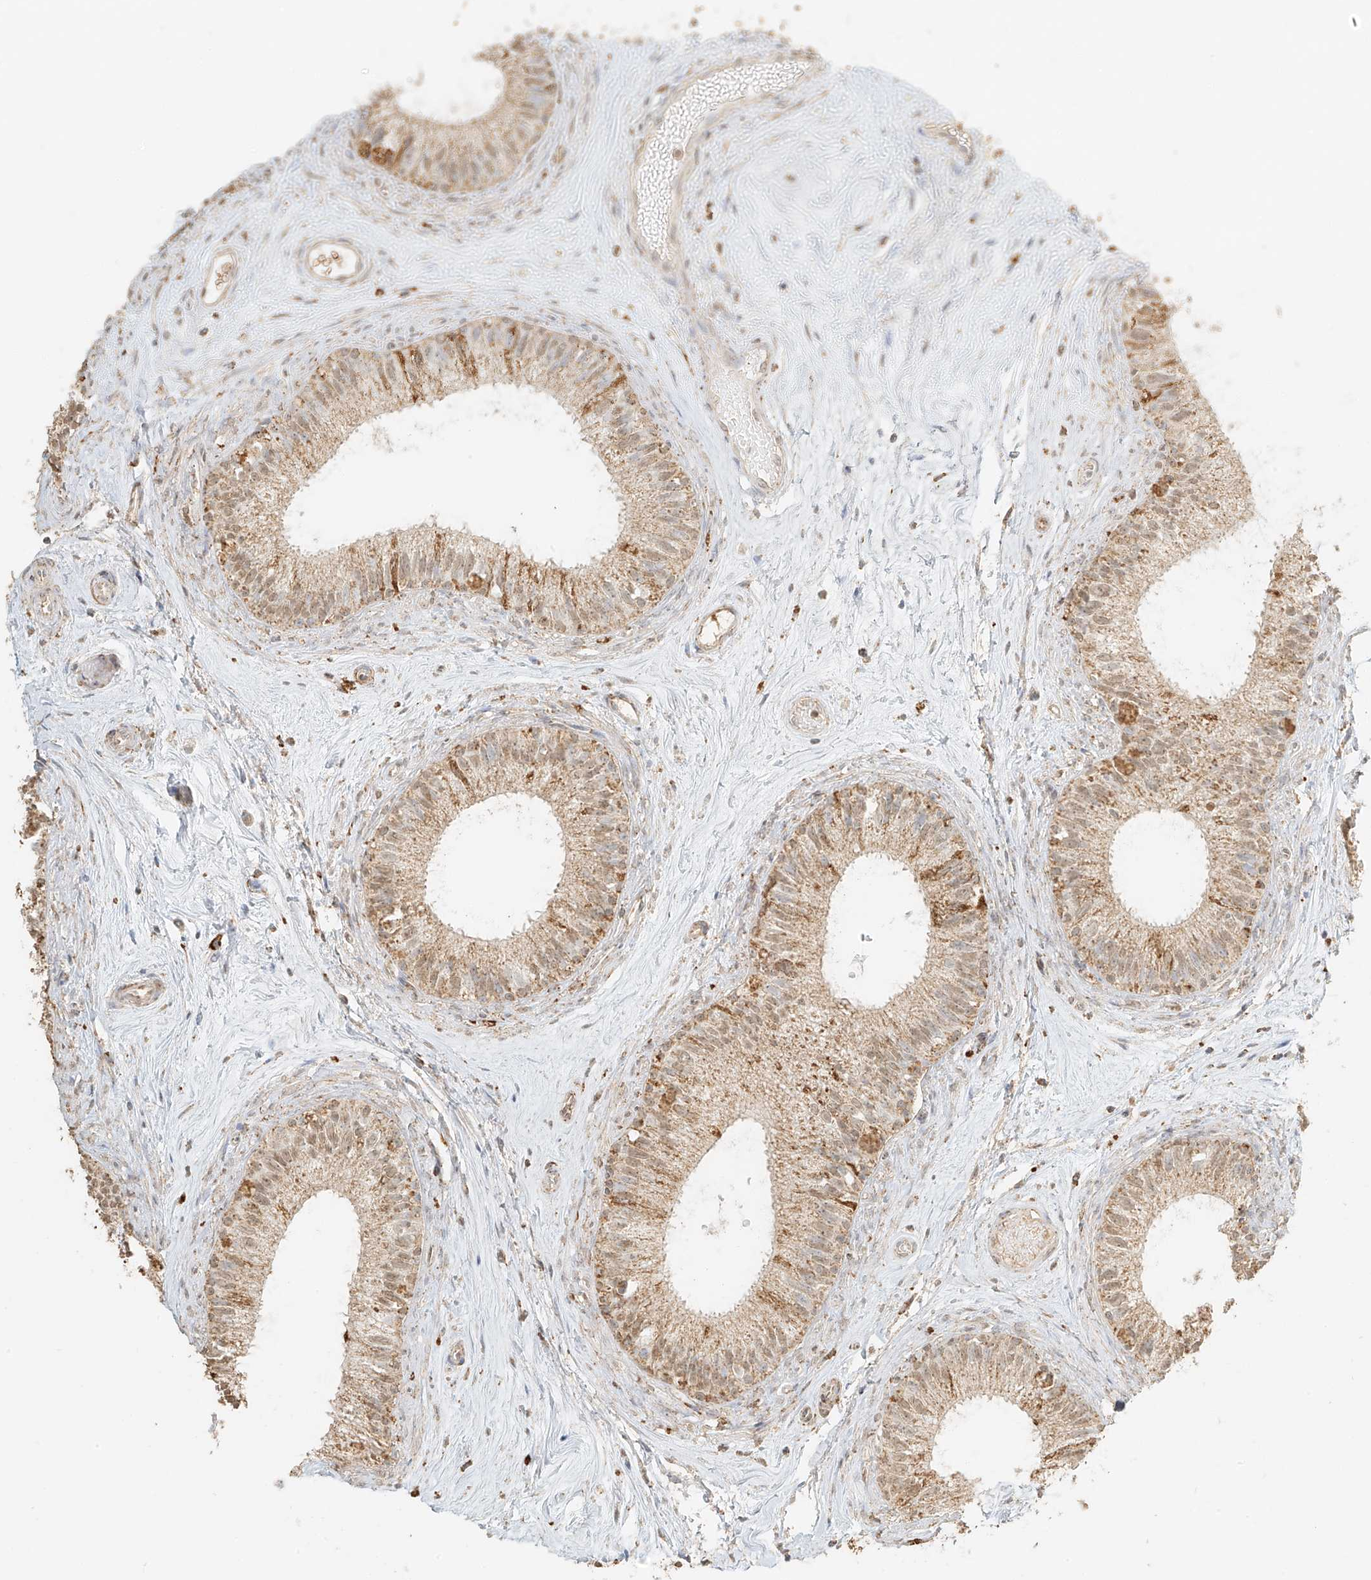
{"staining": {"intensity": "moderate", "quantity": ">75%", "location": "cytoplasmic/membranous"}, "tissue": "epididymis", "cell_type": "Glandular cells", "image_type": "normal", "snomed": [{"axis": "morphology", "description": "Normal tissue, NOS"}, {"axis": "topography", "description": "Epididymis"}], "caption": "Glandular cells display moderate cytoplasmic/membranous positivity in approximately >75% of cells in normal epididymis. (DAB (3,3'-diaminobenzidine) IHC with brightfield microscopy, high magnification).", "gene": "MIPEP", "patient": {"sex": "male", "age": 71}}